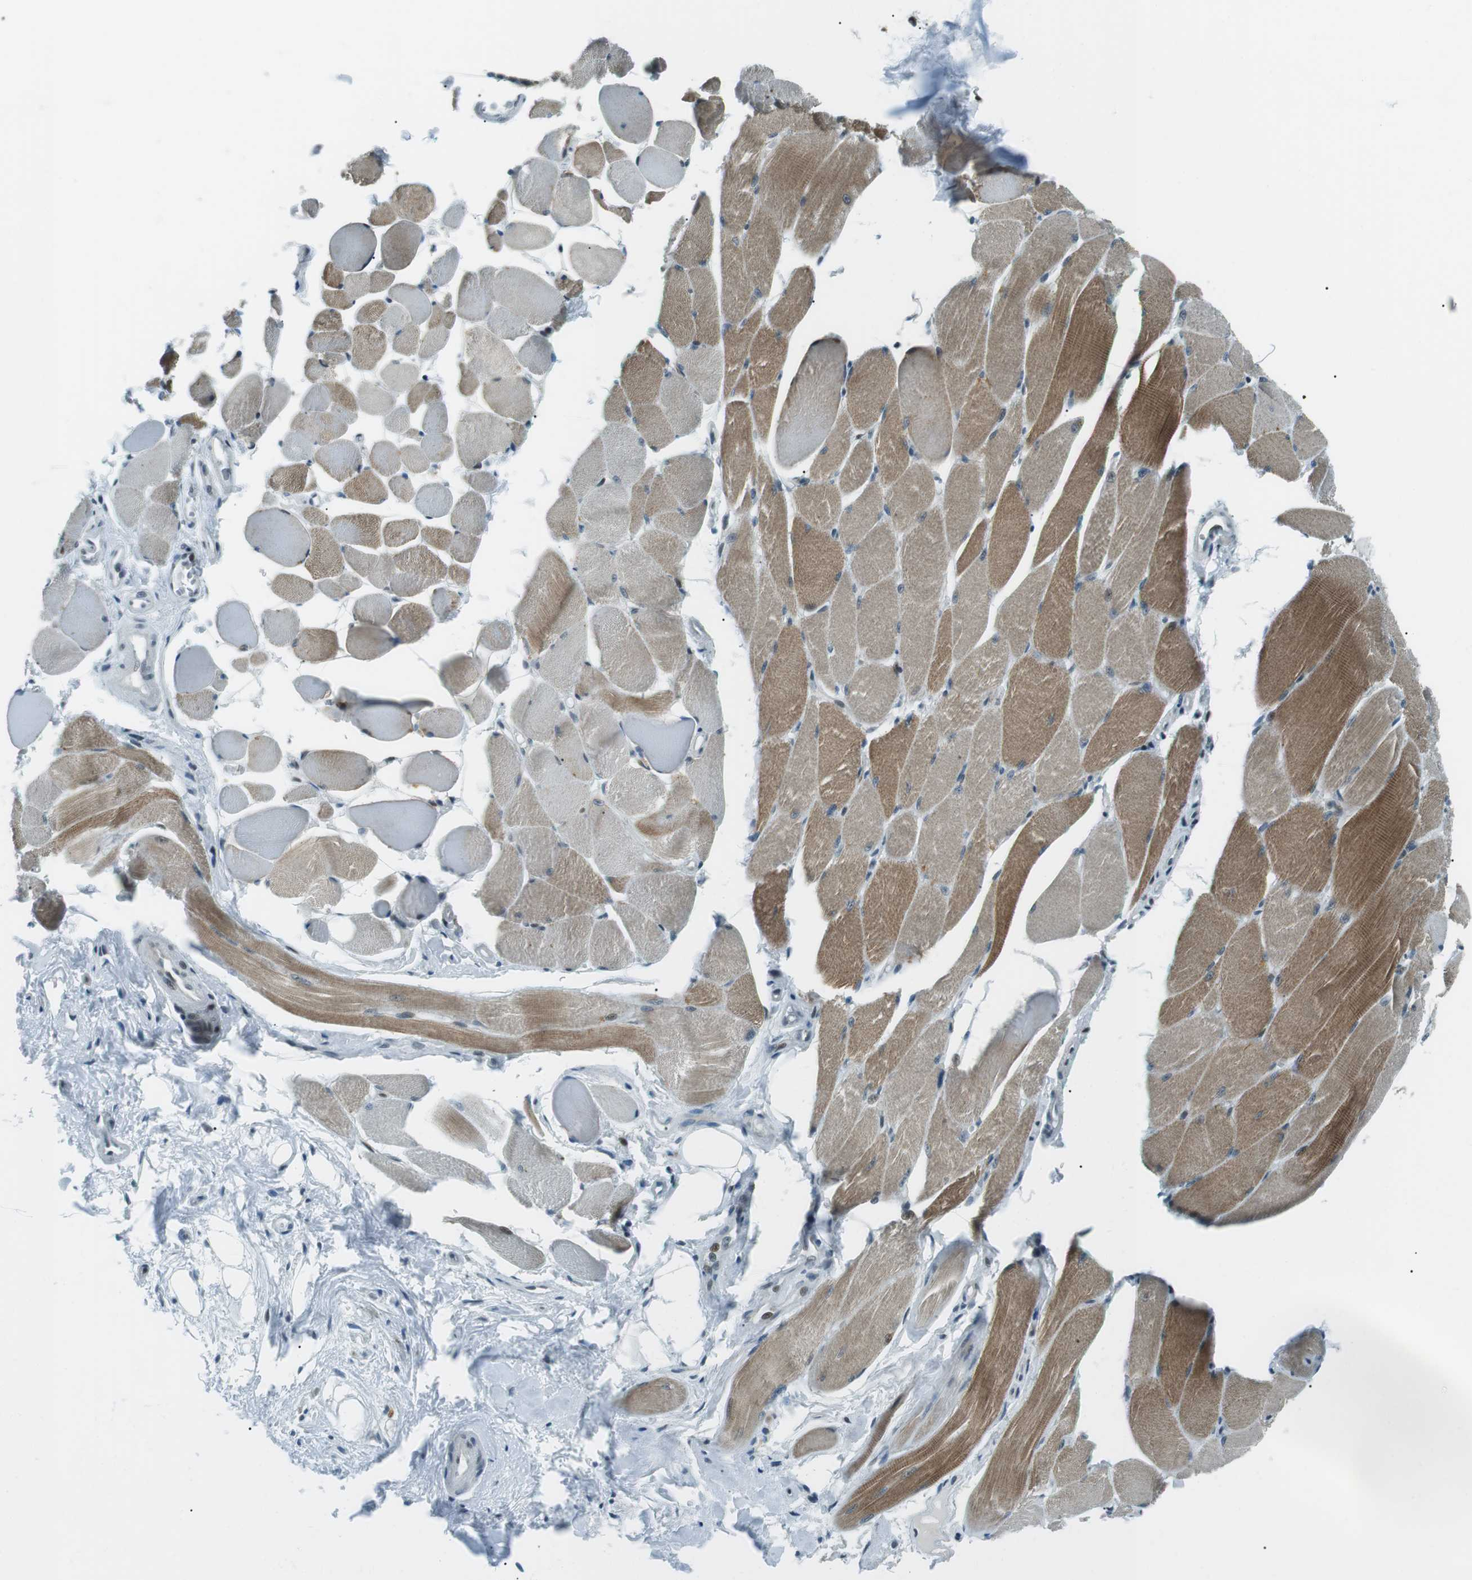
{"staining": {"intensity": "moderate", "quantity": ">75%", "location": "cytoplasmic/membranous,nuclear"}, "tissue": "skeletal muscle", "cell_type": "Myocytes", "image_type": "normal", "snomed": [{"axis": "morphology", "description": "Normal tissue, NOS"}, {"axis": "topography", "description": "Skeletal muscle"}, {"axis": "topography", "description": "Peripheral nerve tissue"}], "caption": "DAB immunohistochemical staining of normal human skeletal muscle displays moderate cytoplasmic/membranous,nuclear protein positivity in approximately >75% of myocytes.", "gene": "PJA1", "patient": {"sex": "female", "age": 84}}